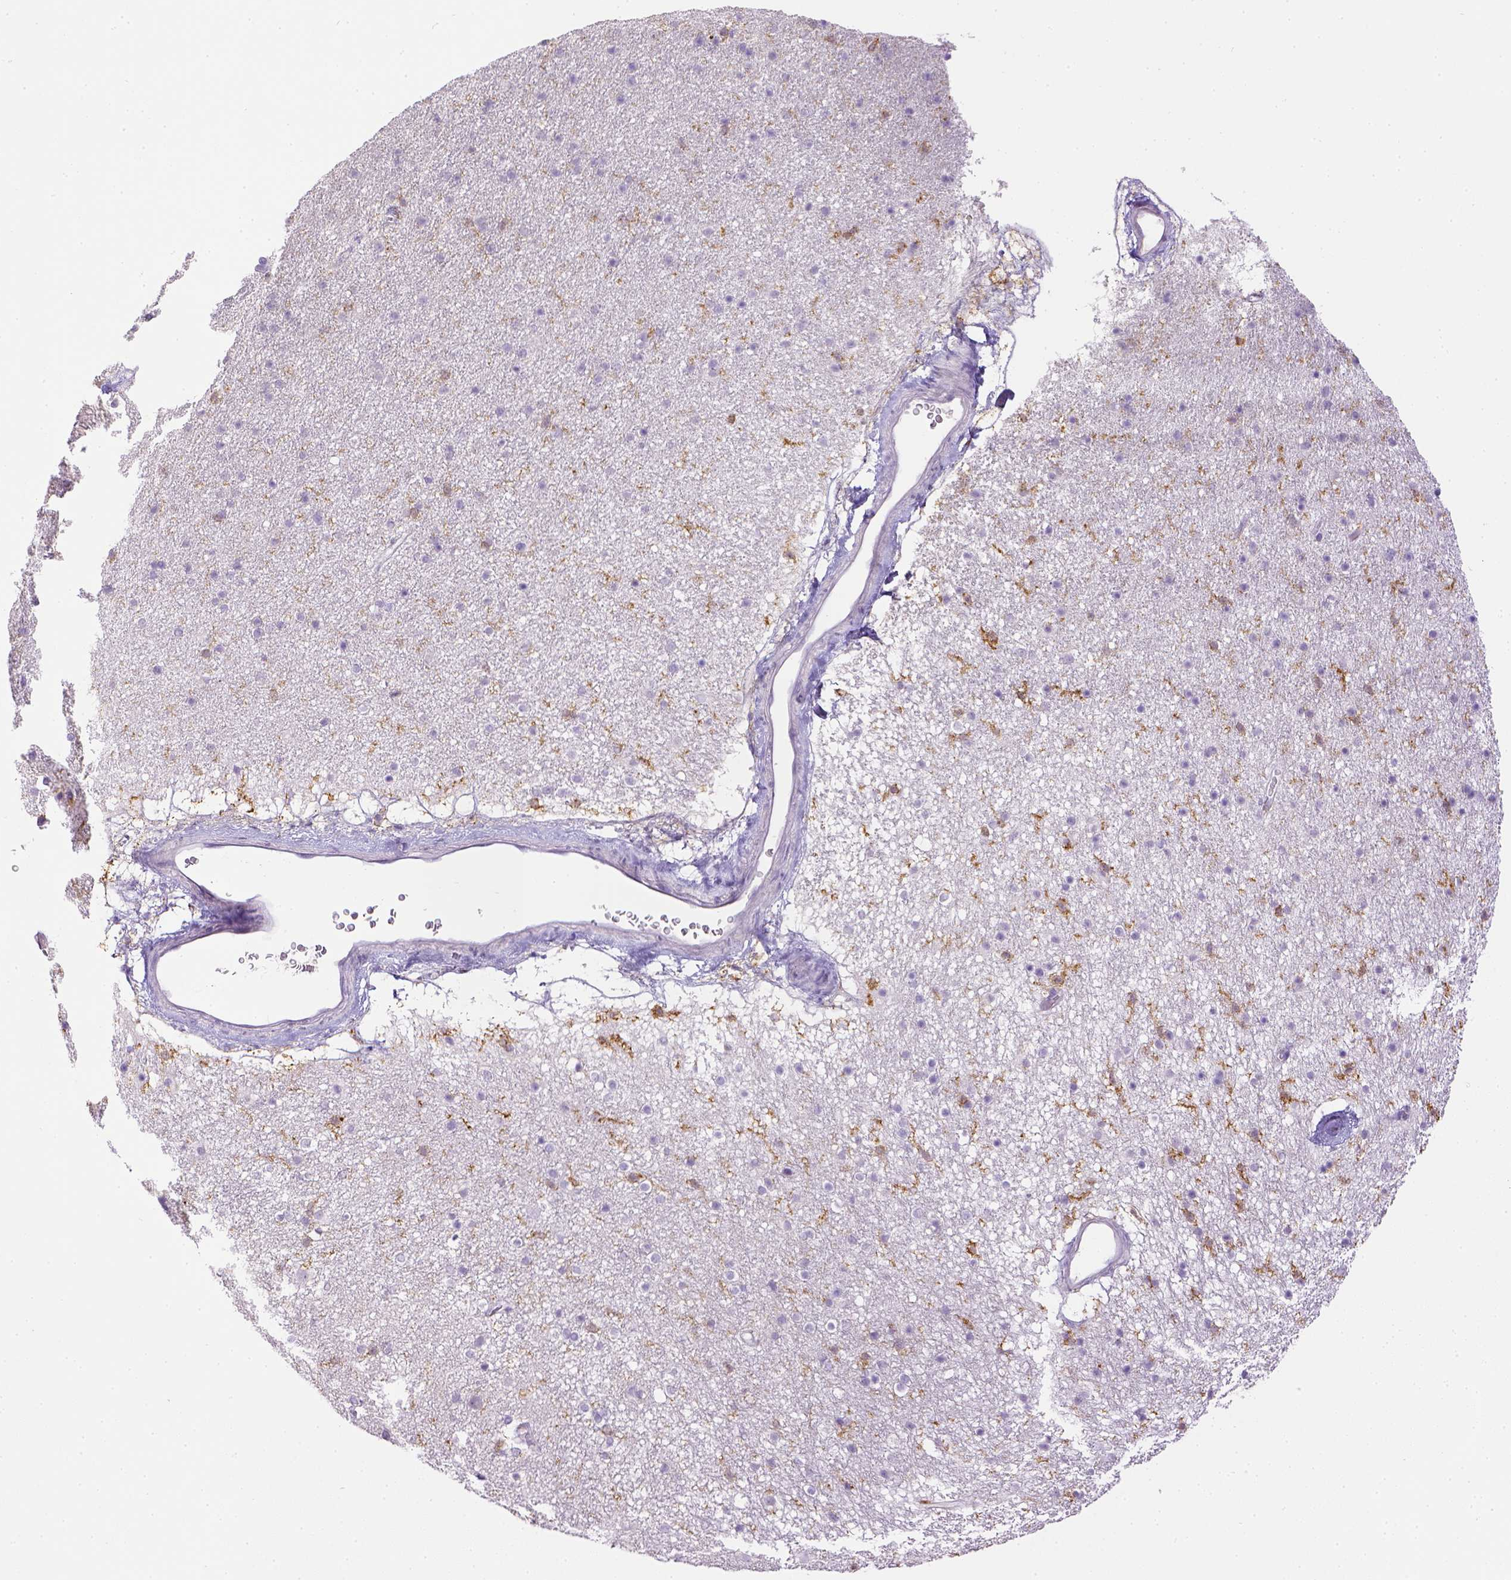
{"staining": {"intensity": "negative", "quantity": "none", "location": "none"}, "tissue": "caudate", "cell_type": "Glial cells", "image_type": "normal", "snomed": [{"axis": "morphology", "description": "Normal tissue, NOS"}, {"axis": "topography", "description": "Lateral ventricle wall"}], "caption": "High magnification brightfield microscopy of unremarkable caudate stained with DAB (brown) and counterstained with hematoxylin (blue): glial cells show no significant staining. (DAB (3,3'-diaminobenzidine) IHC visualized using brightfield microscopy, high magnification).", "gene": "ITGAM", "patient": {"sex": "female", "age": 71}}